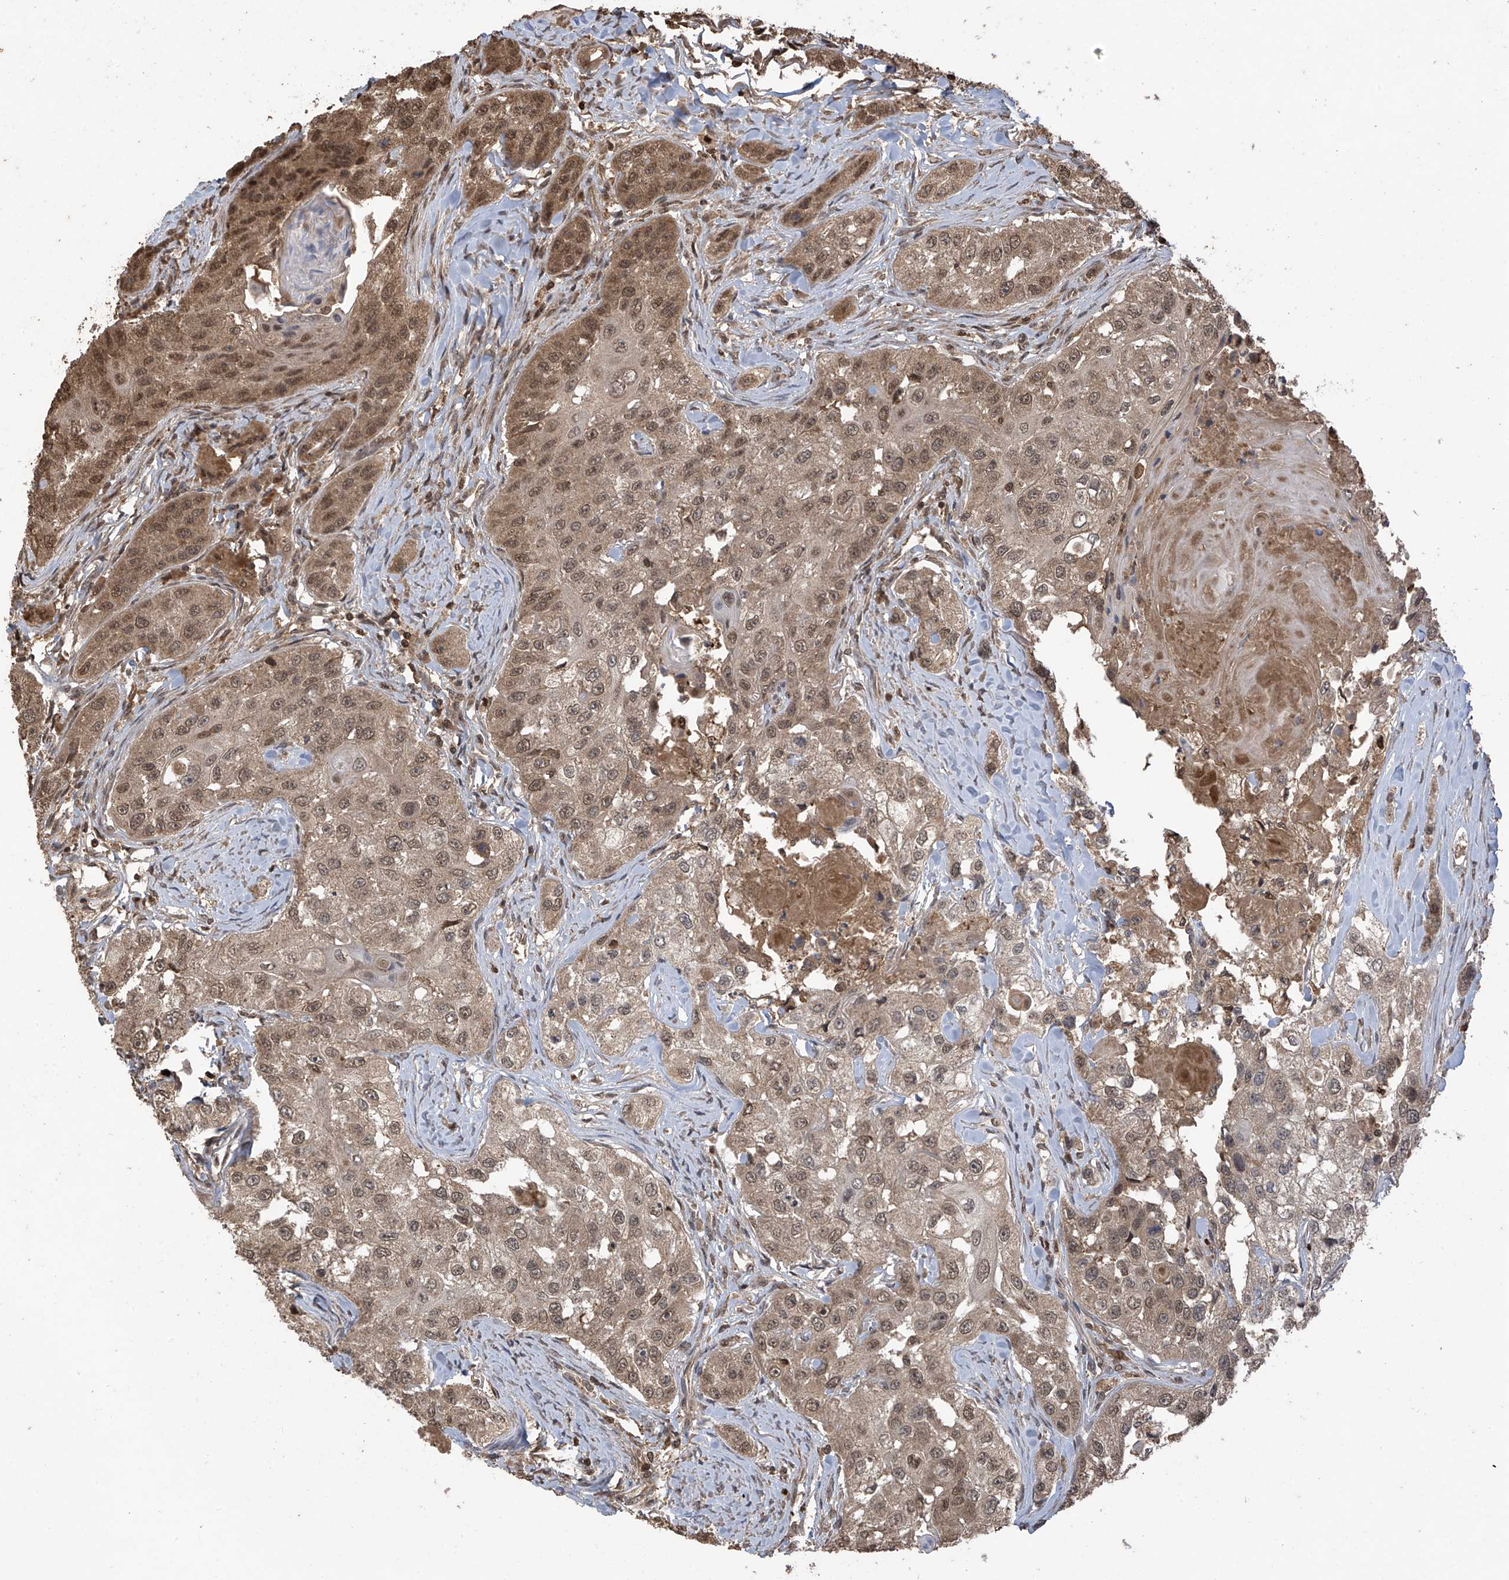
{"staining": {"intensity": "moderate", "quantity": ">75%", "location": "cytoplasmic/membranous,nuclear"}, "tissue": "head and neck cancer", "cell_type": "Tumor cells", "image_type": "cancer", "snomed": [{"axis": "morphology", "description": "Normal tissue, NOS"}, {"axis": "morphology", "description": "Squamous cell carcinoma, NOS"}, {"axis": "topography", "description": "Skeletal muscle"}, {"axis": "topography", "description": "Head-Neck"}], "caption": "Brown immunohistochemical staining in human head and neck cancer (squamous cell carcinoma) displays moderate cytoplasmic/membranous and nuclear expression in approximately >75% of tumor cells.", "gene": "PNPT1", "patient": {"sex": "male", "age": 51}}